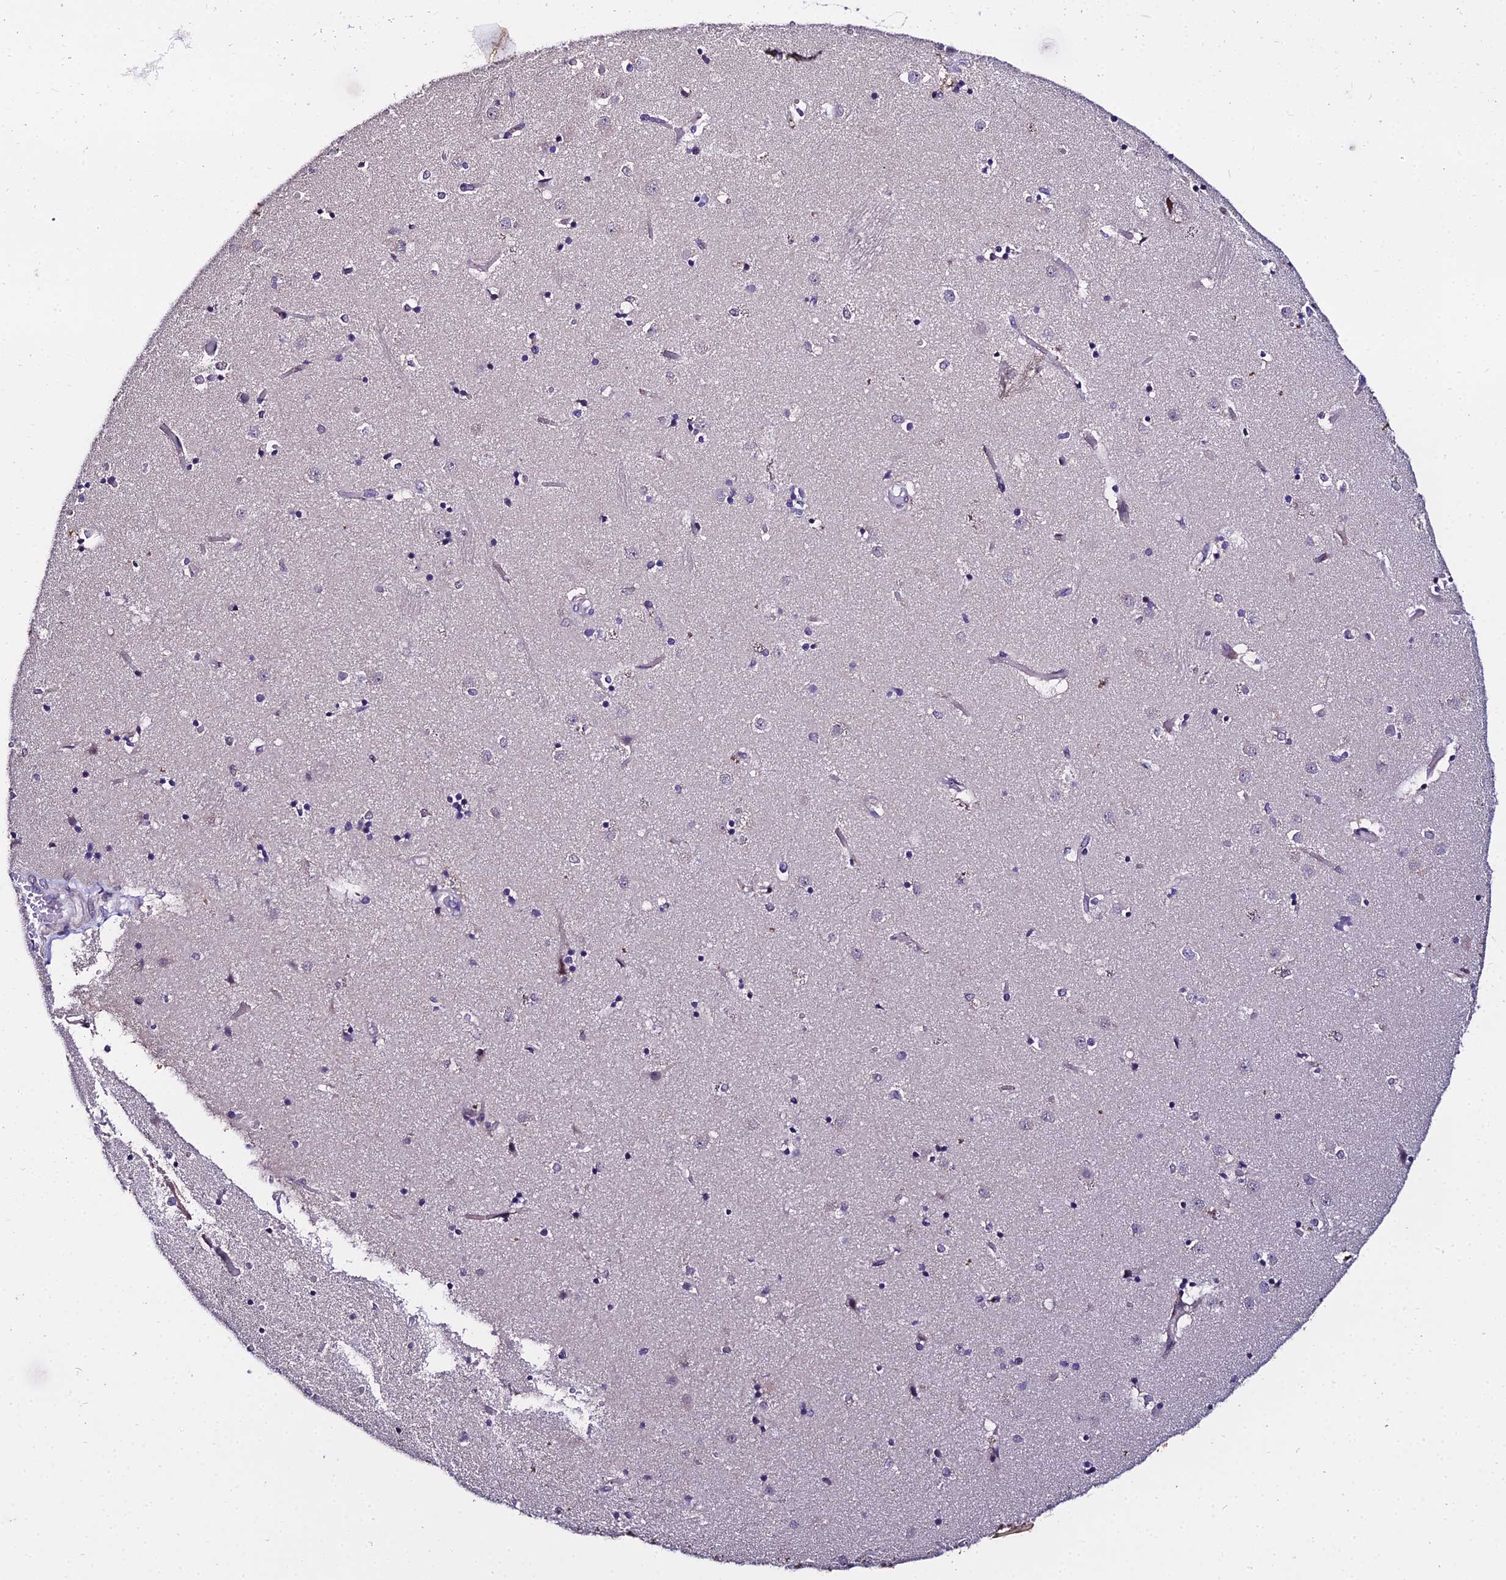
{"staining": {"intensity": "negative", "quantity": "none", "location": "none"}, "tissue": "caudate", "cell_type": "Glial cells", "image_type": "normal", "snomed": [{"axis": "morphology", "description": "Normal tissue, NOS"}, {"axis": "topography", "description": "Lateral ventricle wall"}], "caption": "This histopathology image is of benign caudate stained with IHC to label a protein in brown with the nuclei are counter-stained blue. There is no staining in glial cells. (Stains: DAB immunohistochemistry with hematoxylin counter stain, Microscopy: brightfield microscopy at high magnification).", "gene": "TRIML2", "patient": {"sex": "female", "age": 52}}